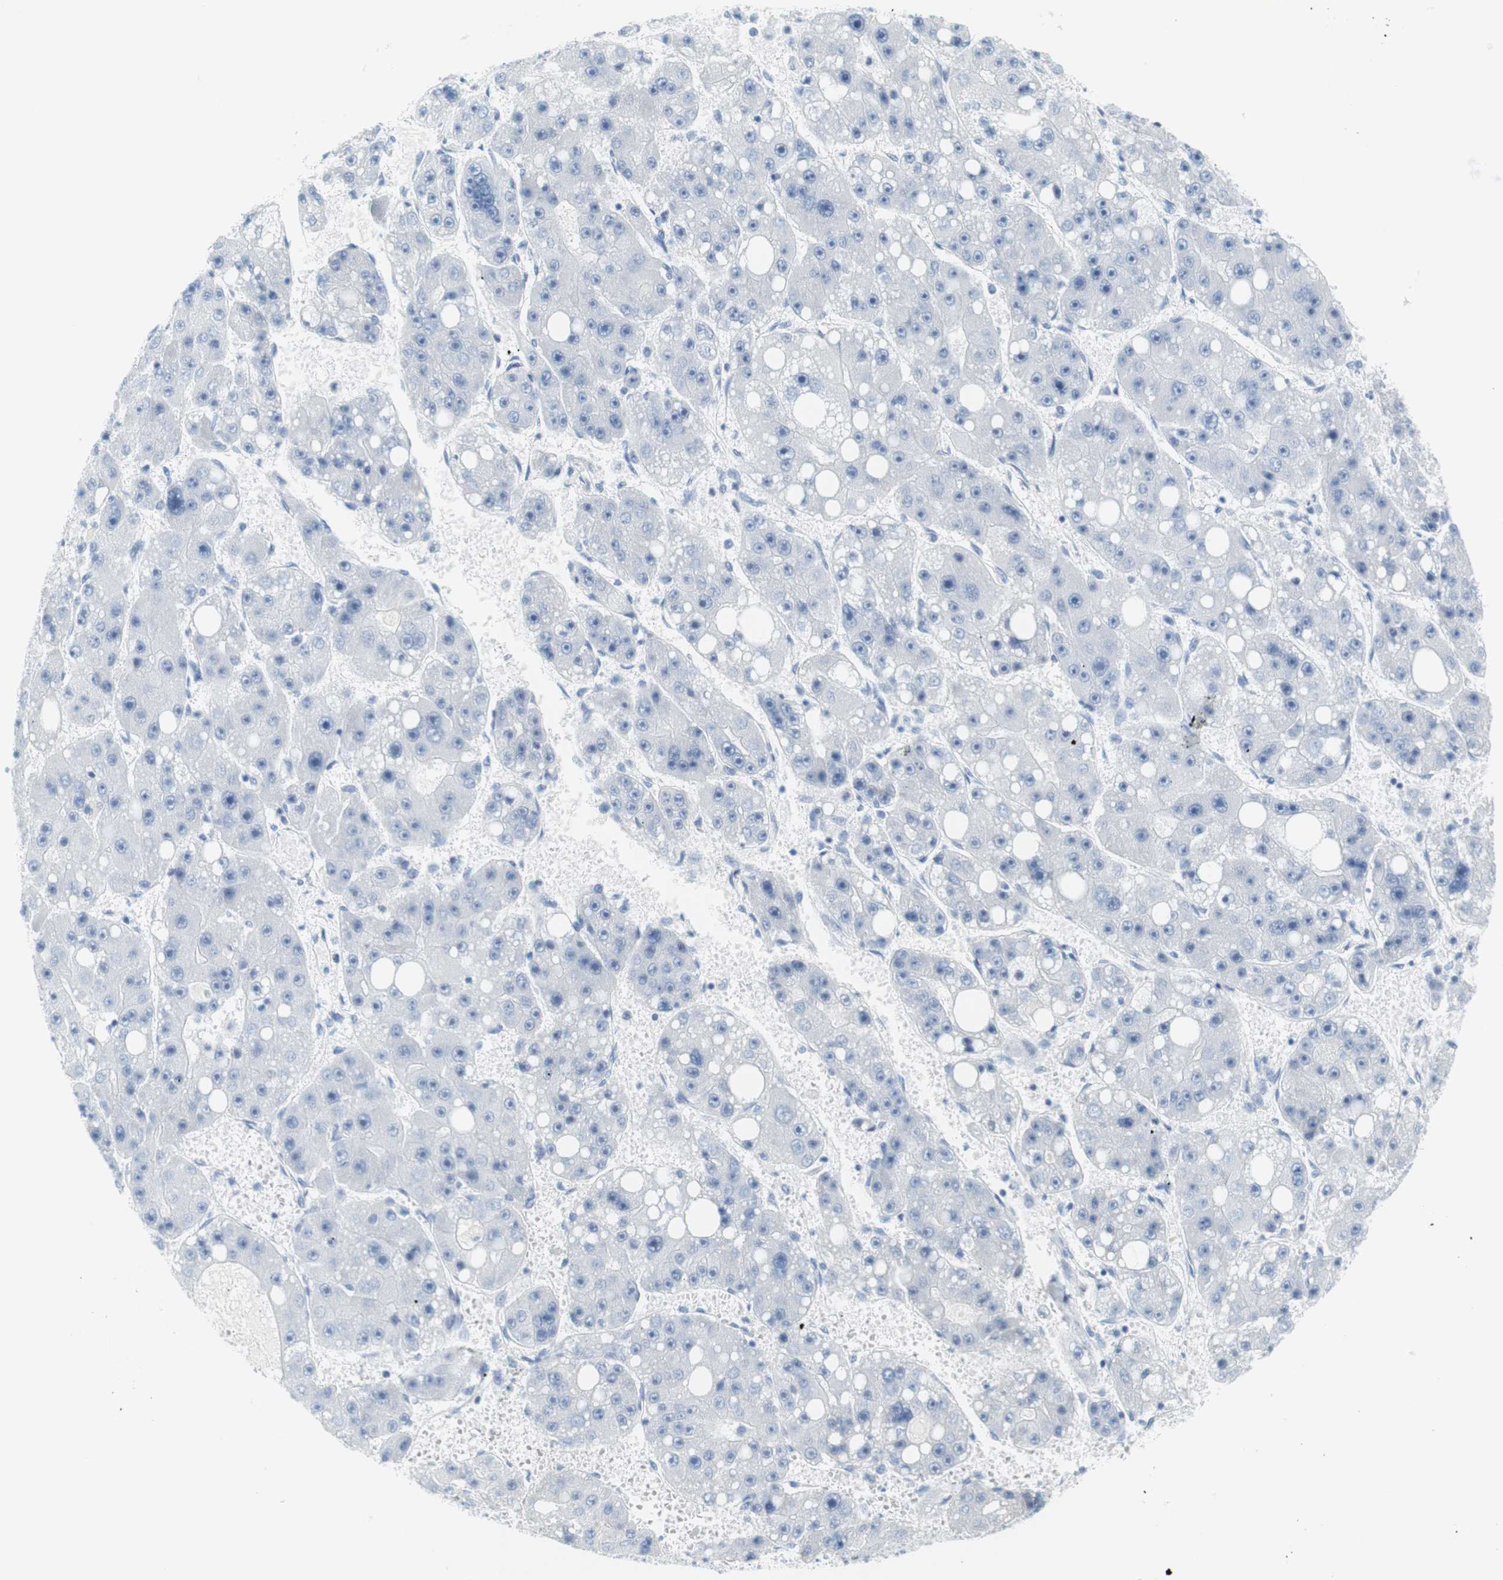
{"staining": {"intensity": "negative", "quantity": "none", "location": "none"}, "tissue": "liver cancer", "cell_type": "Tumor cells", "image_type": "cancer", "snomed": [{"axis": "morphology", "description": "Carcinoma, Hepatocellular, NOS"}, {"axis": "topography", "description": "Liver"}], "caption": "This is an immunohistochemistry image of liver cancer. There is no expression in tumor cells.", "gene": "MYH1", "patient": {"sex": "female", "age": 61}}